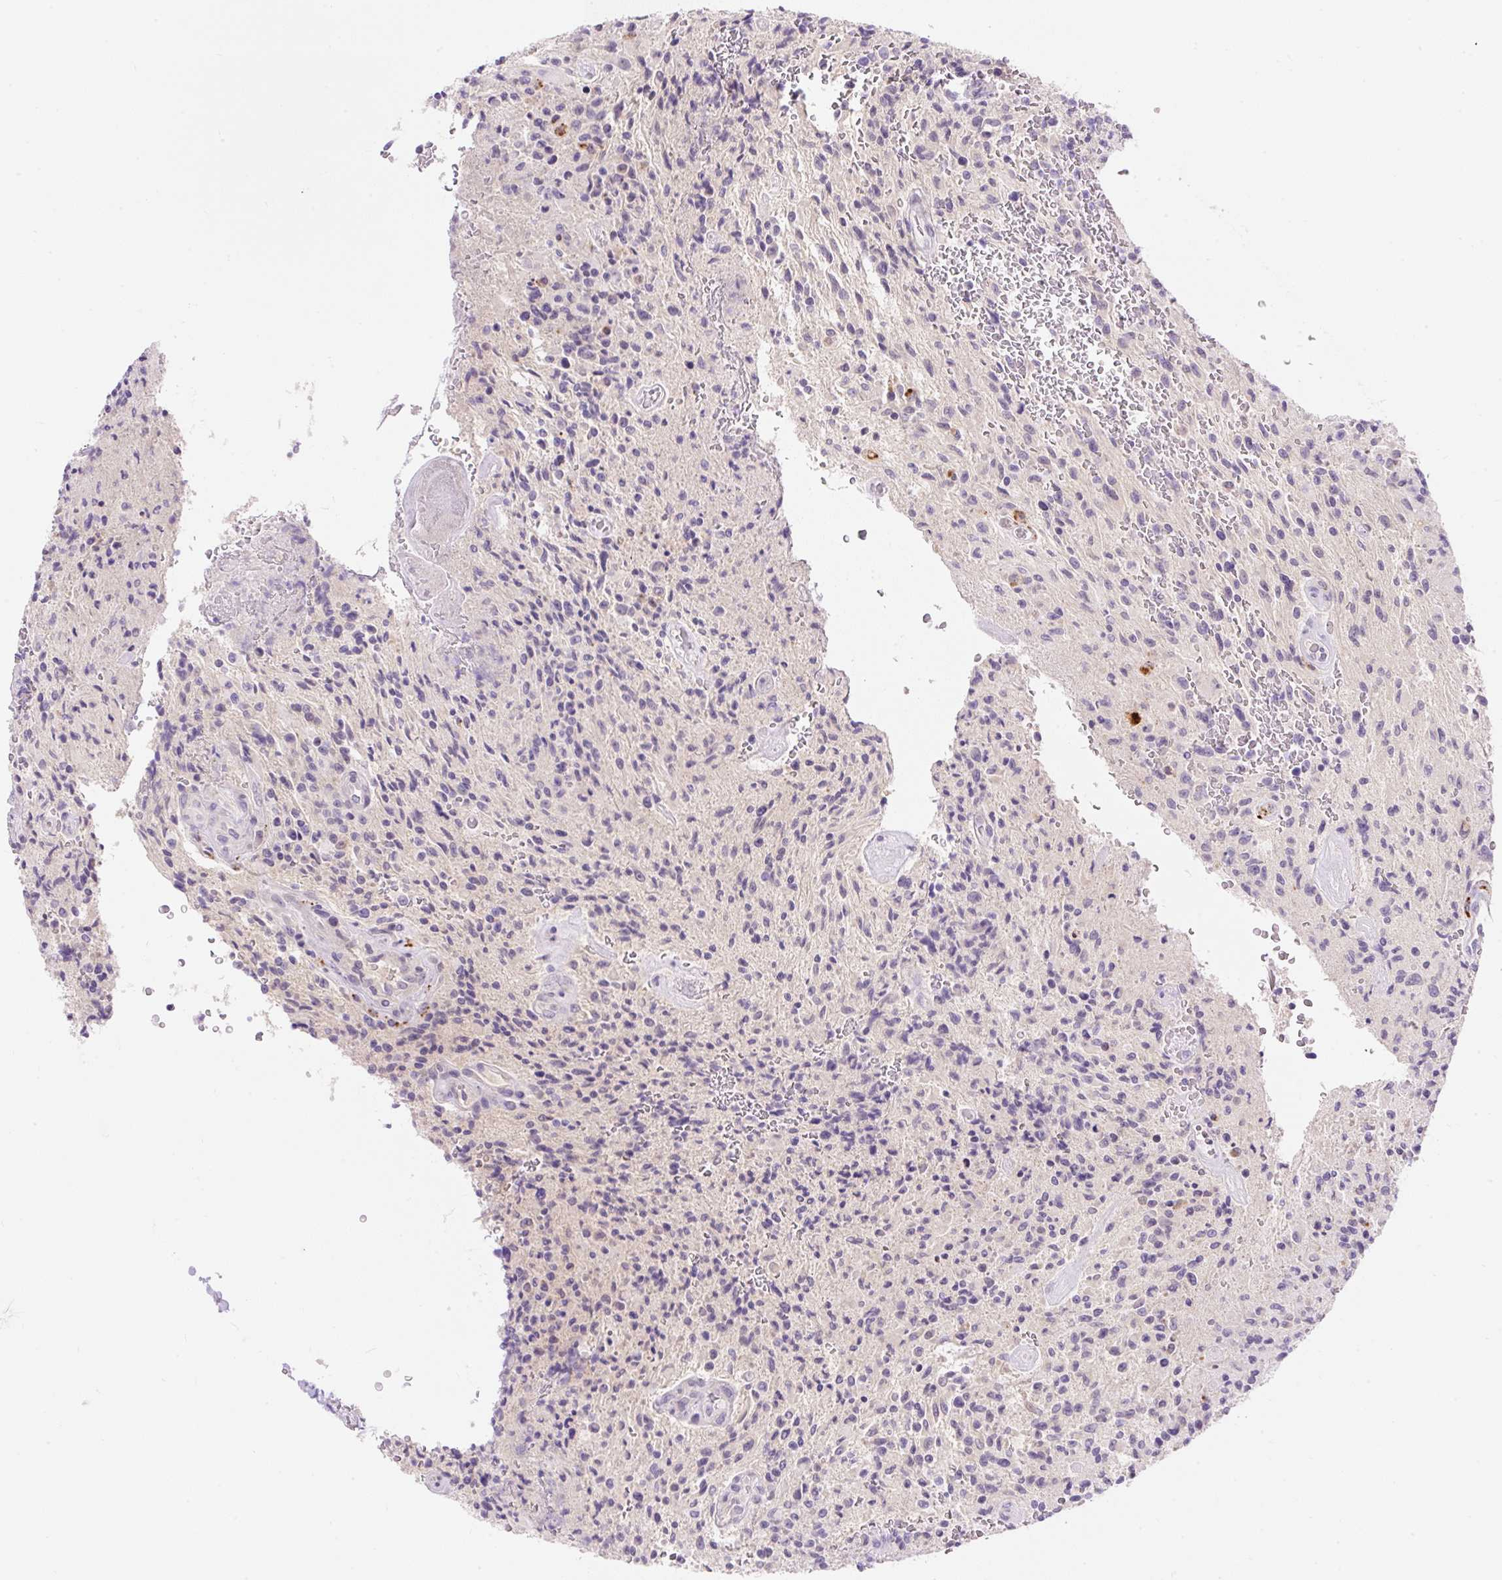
{"staining": {"intensity": "negative", "quantity": "none", "location": "none"}, "tissue": "glioma", "cell_type": "Tumor cells", "image_type": "cancer", "snomed": [{"axis": "morphology", "description": "Normal tissue, NOS"}, {"axis": "morphology", "description": "Glioma, malignant, High grade"}, {"axis": "topography", "description": "Cerebral cortex"}], "caption": "Micrograph shows no protein staining in tumor cells of malignant high-grade glioma tissue.", "gene": "TMEM150C", "patient": {"sex": "male", "age": 56}}